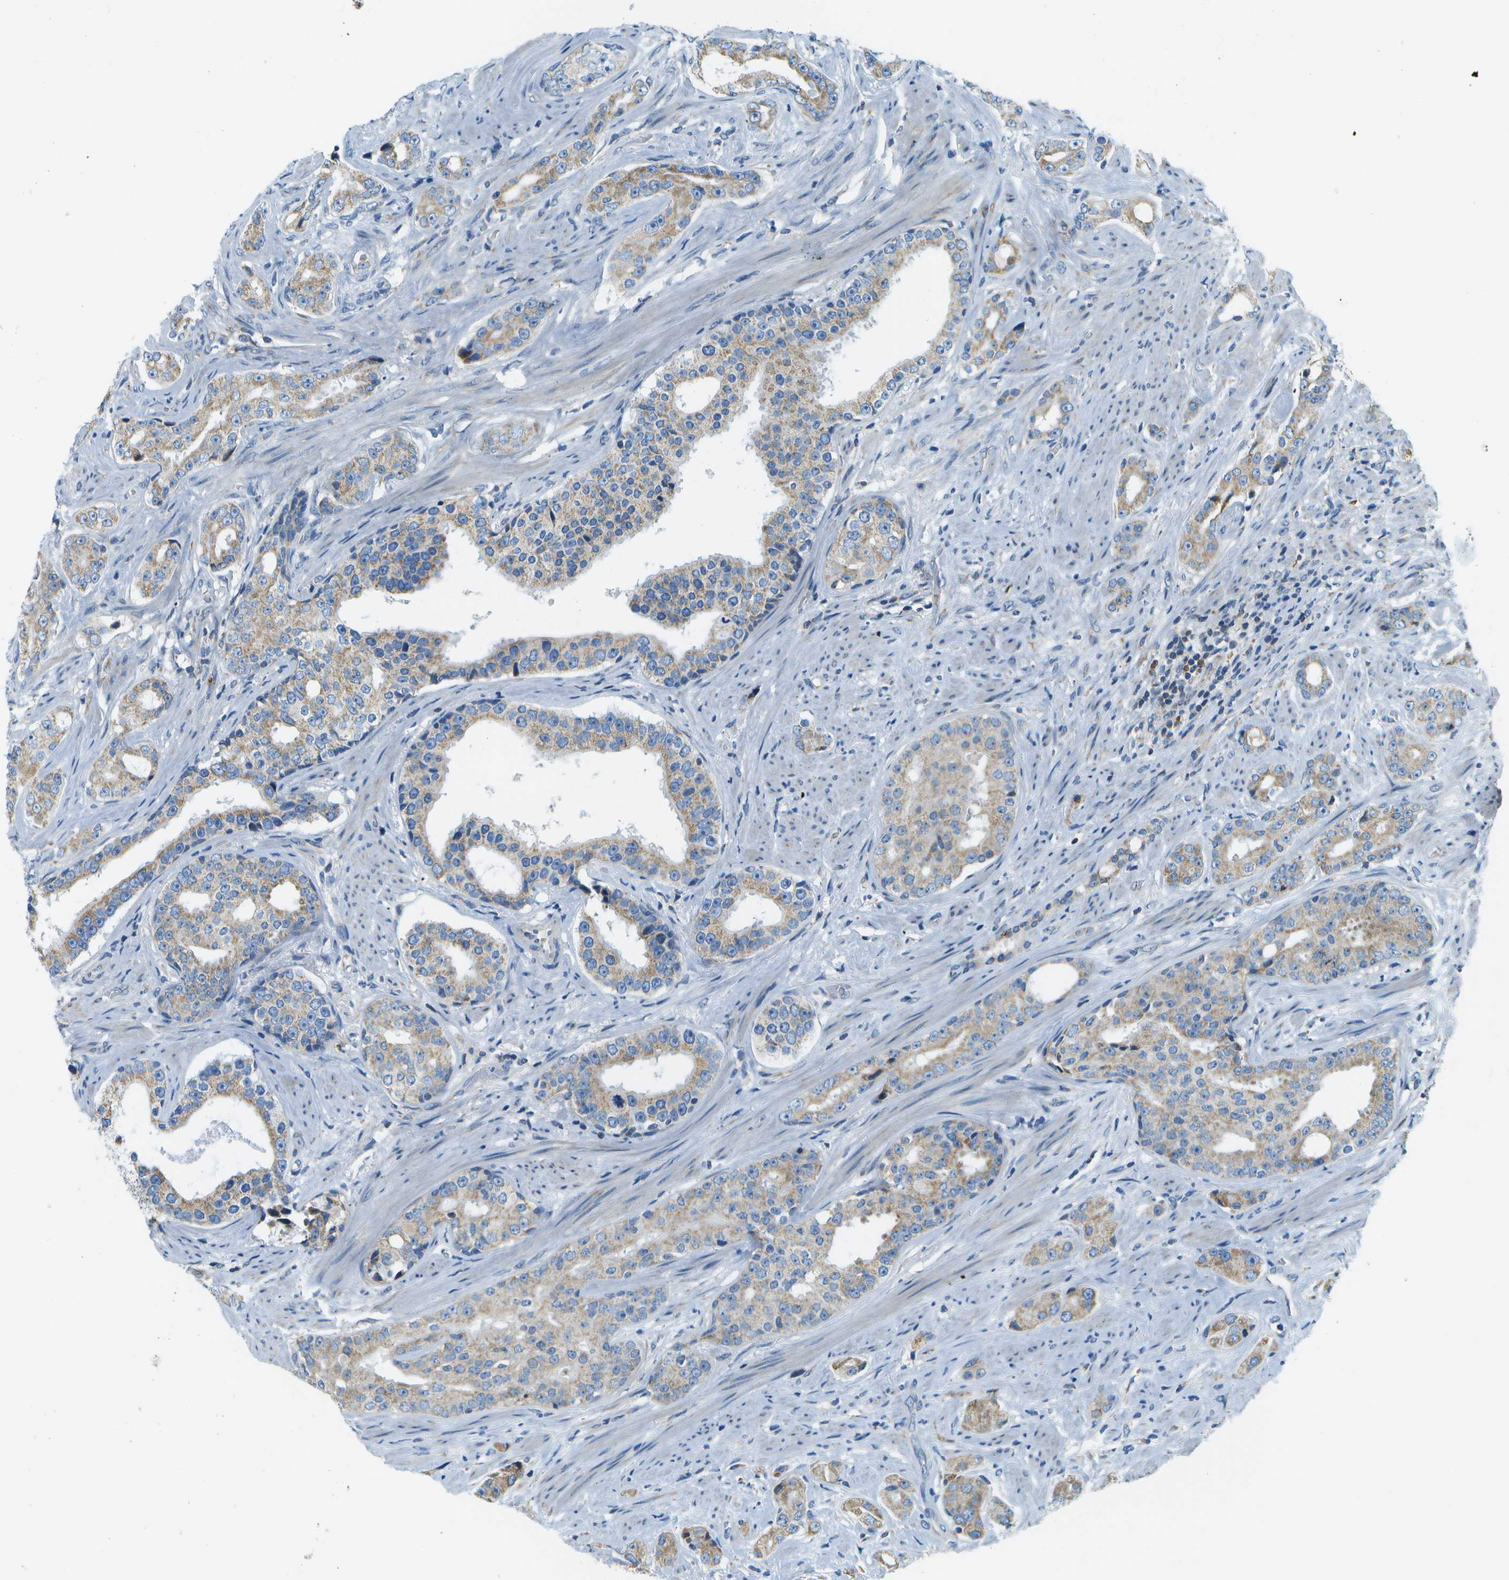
{"staining": {"intensity": "weak", "quantity": "25%-75%", "location": "cytoplasmic/membranous"}, "tissue": "prostate cancer", "cell_type": "Tumor cells", "image_type": "cancer", "snomed": [{"axis": "morphology", "description": "Adenocarcinoma, High grade"}, {"axis": "topography", "description": "Prostate"}], "caption": "Tumor cells exhibit low levels of weak cytoplasmic/membranous staining in approximately 25%-75% of cells in prostate cancer (adenocarcinoma (high-grade)). (DAB IHC, brown staining for protein, blue staining for nuclei).", "gene": "PTGIS", "patient": {"sex": "male", "age": 71}}